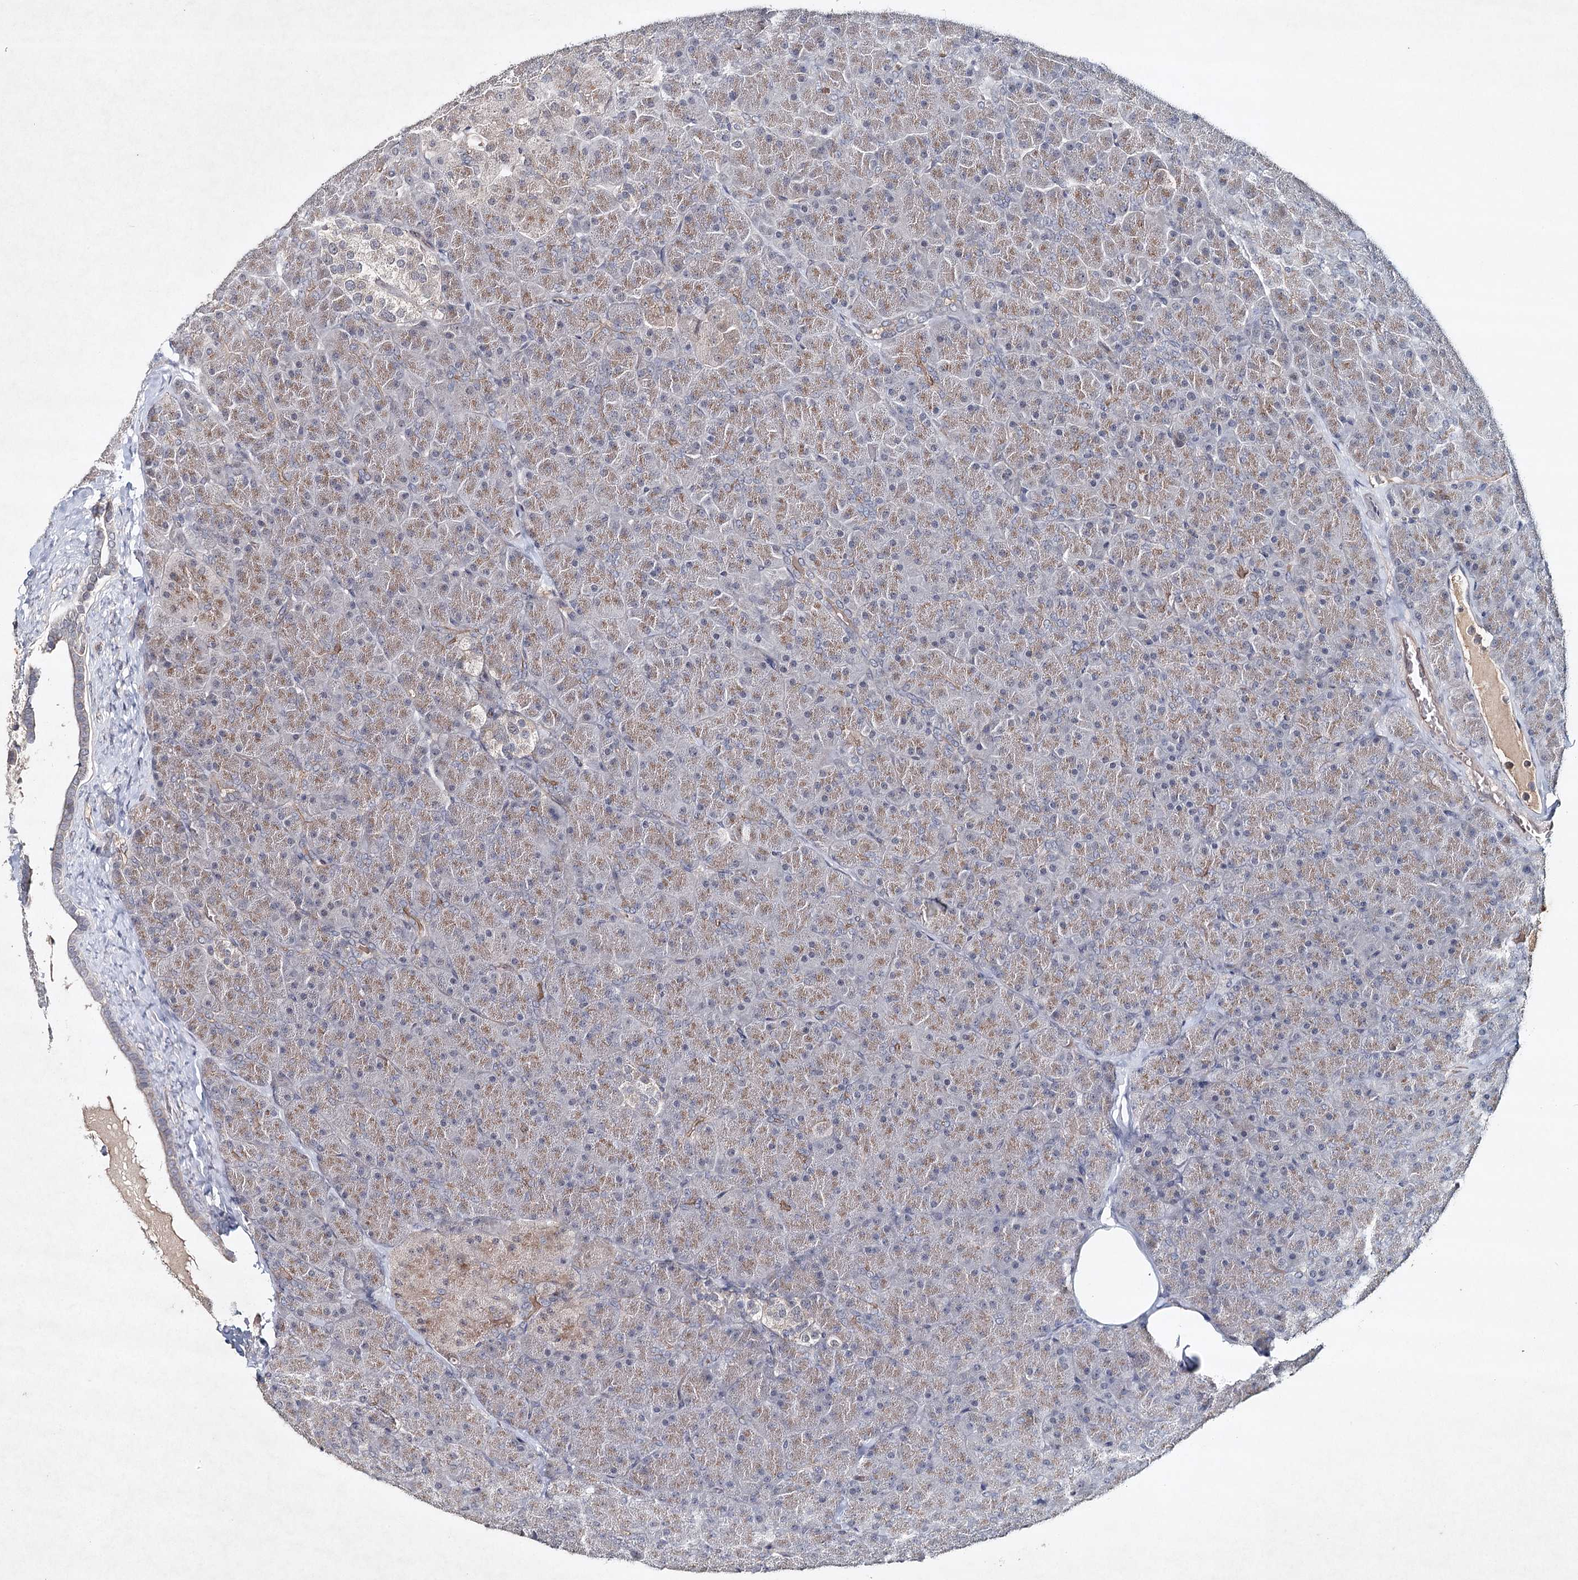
{"staining": {"intensity": "weak", "quantity": ">75%", "location": "cytoplasmic/membranous,nuclear"}, "tissue": "pancreas", "cell_type": "Exocrine glandular cells", "image_type": "normal", "snomed": [{"axis": "morphology", "description": "Normal tissue, NOS"}, {"axis": "topography", "description": "Pancreas"}], "caption": "Unremarkable pancreas demonstrates weak cytoplasmic/membranous,nuclear expression in approximately >75% of exocrine glandular cells, visualized by immunohistochemistry.", "gene": "SYNPO", "patient": {"sex": "male", "age": 36}}